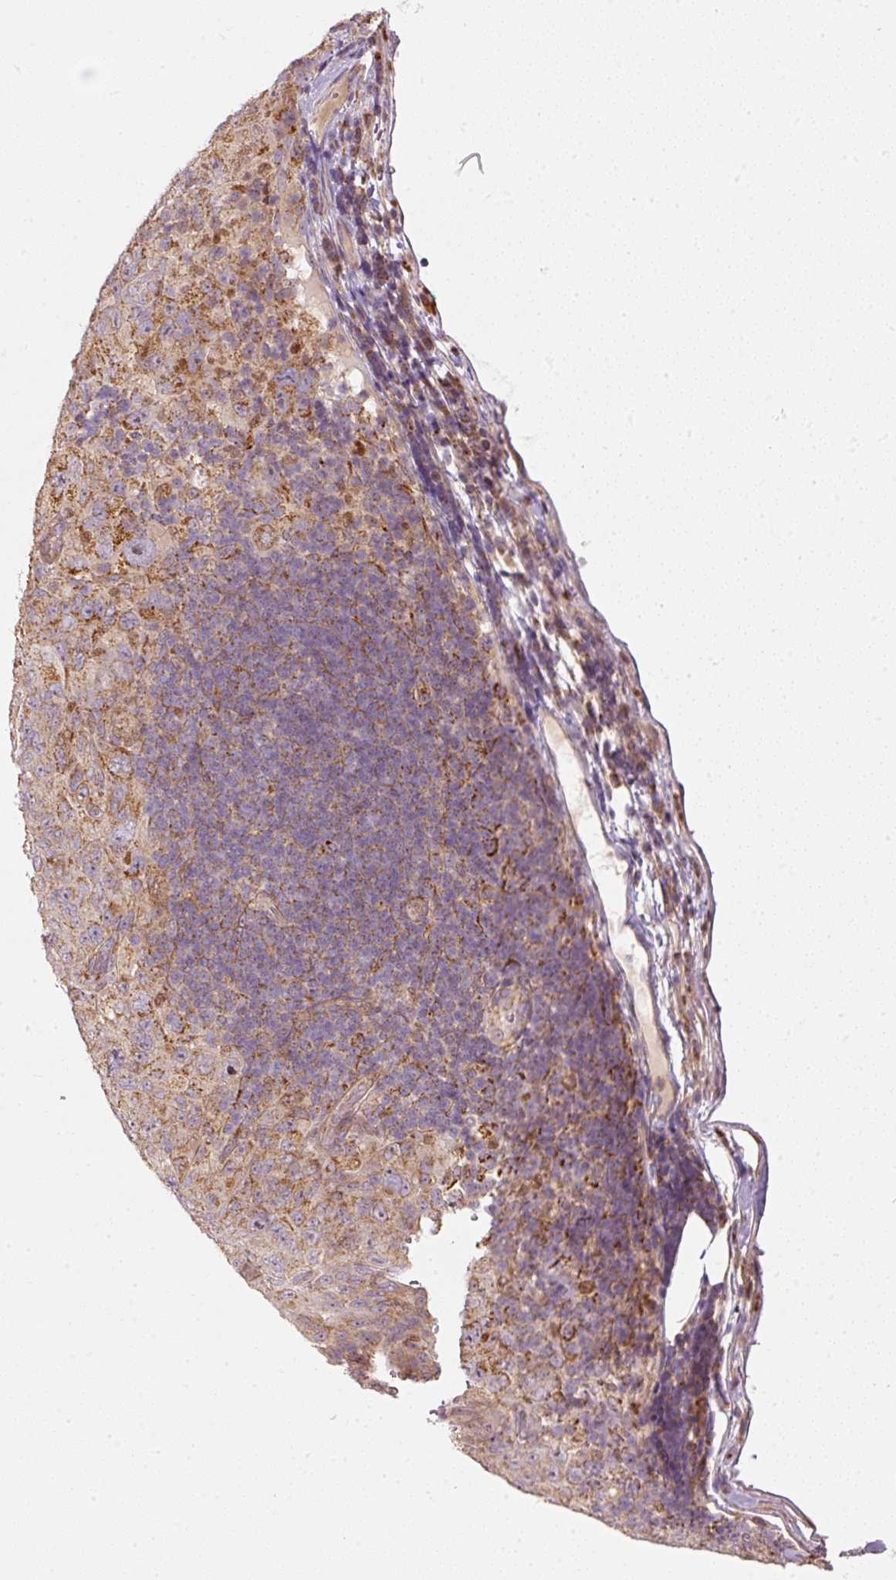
{"staining": {"intensity": "weak", "quantity": "25%-75%", "location": "cytoplasmic/membranous"}, "tissue": "pancreatic cancer", "cell_type": "Tumor cells", "image_type": "cancer", "snomed": [{"axis": "morphology", "description": "Adenocarcinoma, NOS"}, {"axis": "topography", "description": "Pancreas"}], "caption": "A histopathology image showing weak cytoplasmic/membranous staining in approximately 25%-75% of tumor cells in pancreatic cancer, as visualized by brown immunohistochemical staining.", "gene": "MTHFD1L", "patient": {"sex": "male", "age": 68}}